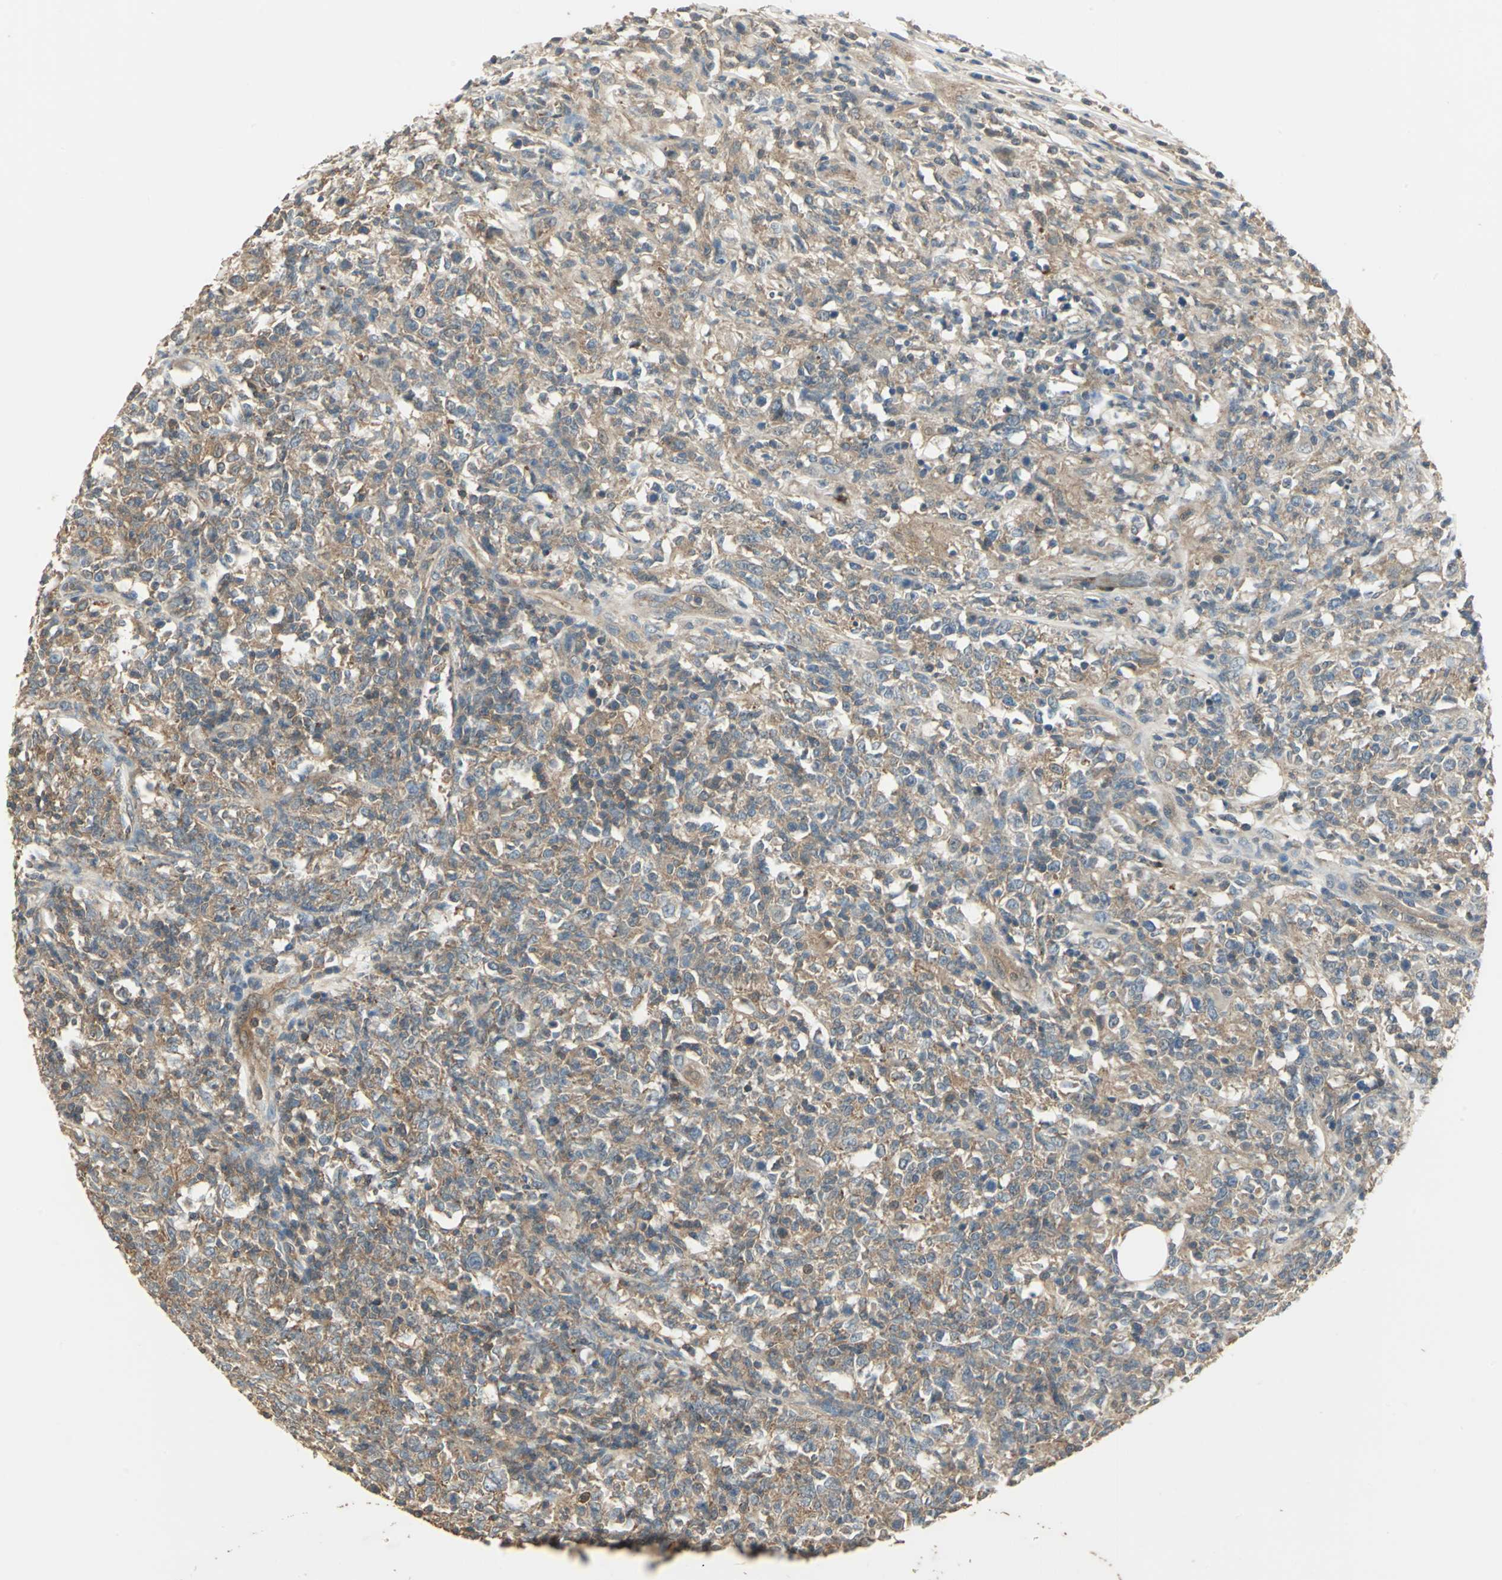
{"staining": {"intensity": "moderate", "quantity": ">75%", "location": "cytoplasmic/membranous"}, "tissue": "lymphoma", "cell_type": "Tumor cells", "image_type": "cancer", "snomed": [{"axis": "morphology", "description": "Malignant lymphoma, non-Hodgkin's type, High grade"}, {"axis": "topography", "description": "Lymph node"}], "caption": "IHC staining of malignant lymphoma, non-Hodgkin's type (high-grade), which reveals medium levels of moderate cytoplasmic/membranous staining in approximately >75% of tumor cells indicating moderate cytoplasmic/membranous protein expression. The staining was performed using DAB (brown) for protein detection and nuclei were counterstained in hematoxylin (blue).", "gene": "RAPGEF1", "patient": {"sex": "female", "age": 84}}